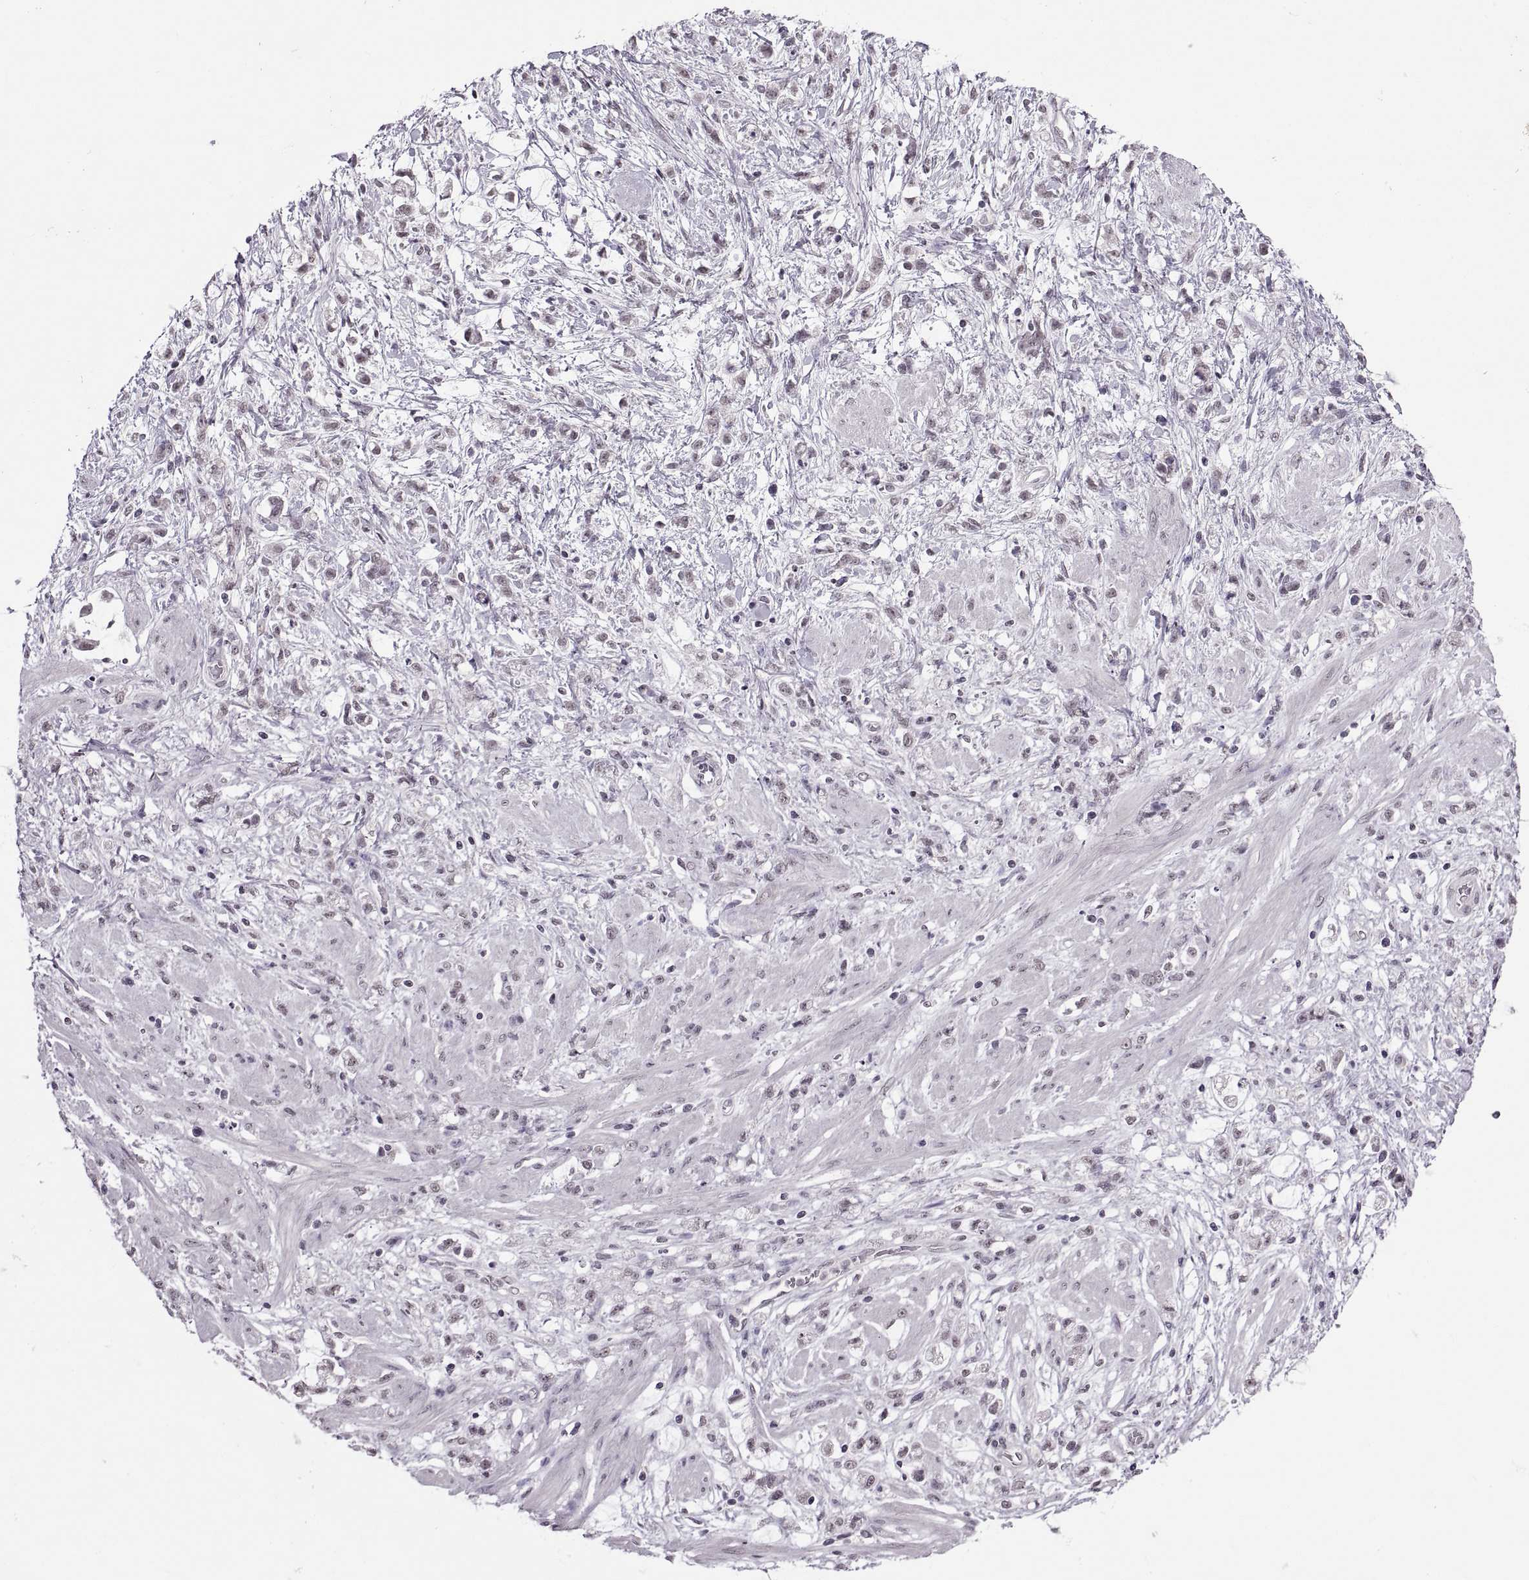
{"staining": {"intensity": "negative", "quantity": "none", "location": "none"}, "tissue": "stomach cancer", "cell_type": "Tumor cells", "image_type": "cancer", "snomed": [{"axis": "morphology", "description": "Adenocarcinoma, NOS"}, {"axis": "topography", "description": "Stomach"}], "caption": "Tumor cells are negative for brown protein staining in stomach adenocarcinoma.", "gene": "OTP", "patient": {"sex": "female", "age": 60}}